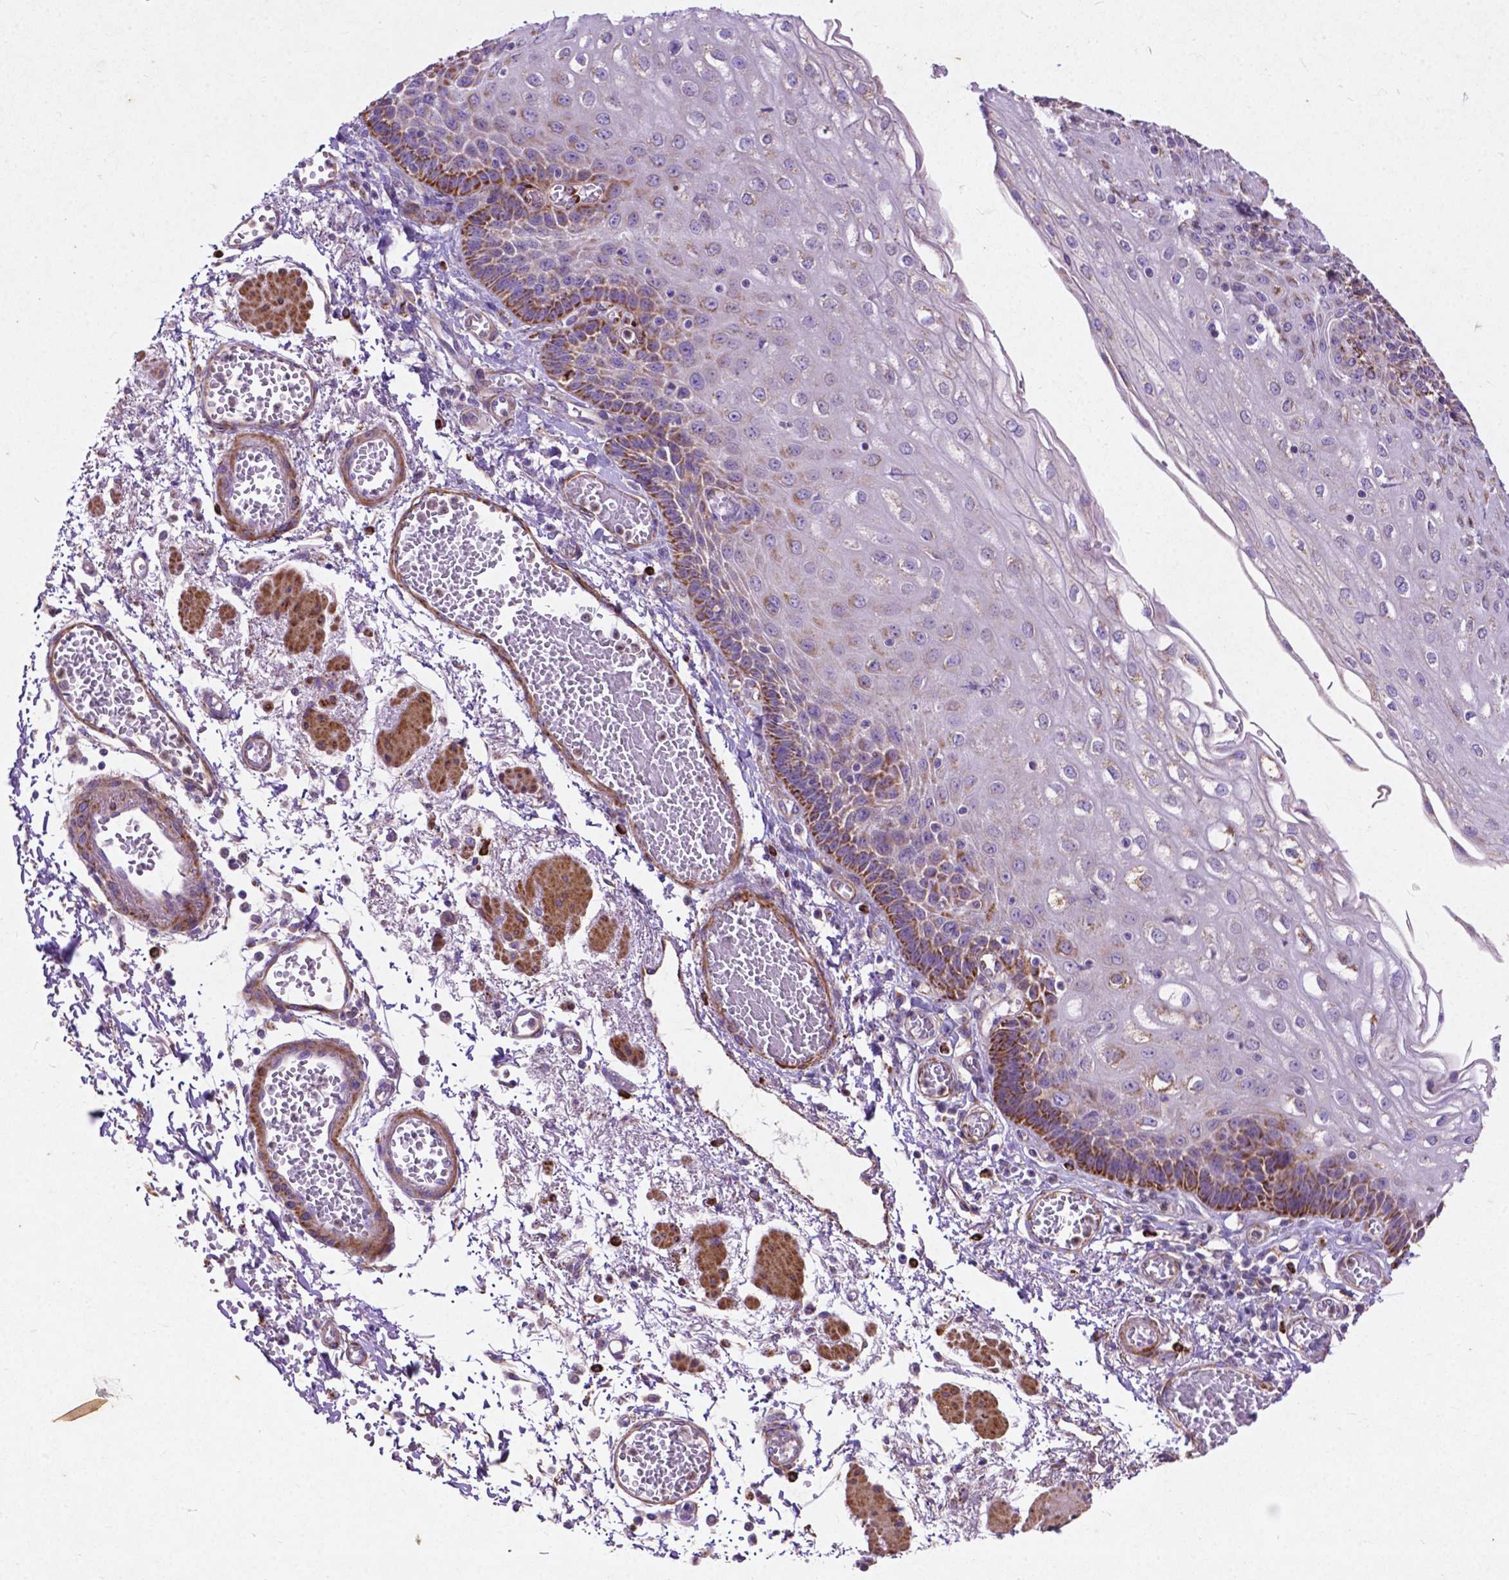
{"staining": {"intensity": "moderate", "quantity": "<25%", "location": "cytoplasmic/membranous"}, "tissue": "esophagus", "cell_type": "Squamous epithelial cells", "image_type": "normal", "snomed": [{"axis": "morphology", "description": "Normal tissue, NOS"}, {"axis": "morphology", "description": "Adenocarcinoma, NOS"}, {"axis": "topography", "description": "Esophagus"}], "caption": "IHC photomicrograph of benign esophagus: esophagus stained using immunohistochemistry (IHC) shows low levels of moderate protein expression localized specifically in the cytoplasmic/membranous of squamous epithelial cells, appearing as a cytoplasmic/membranous brown color.", "gene": "THEGL", "patient": {"sex": "male", "age": 81}}